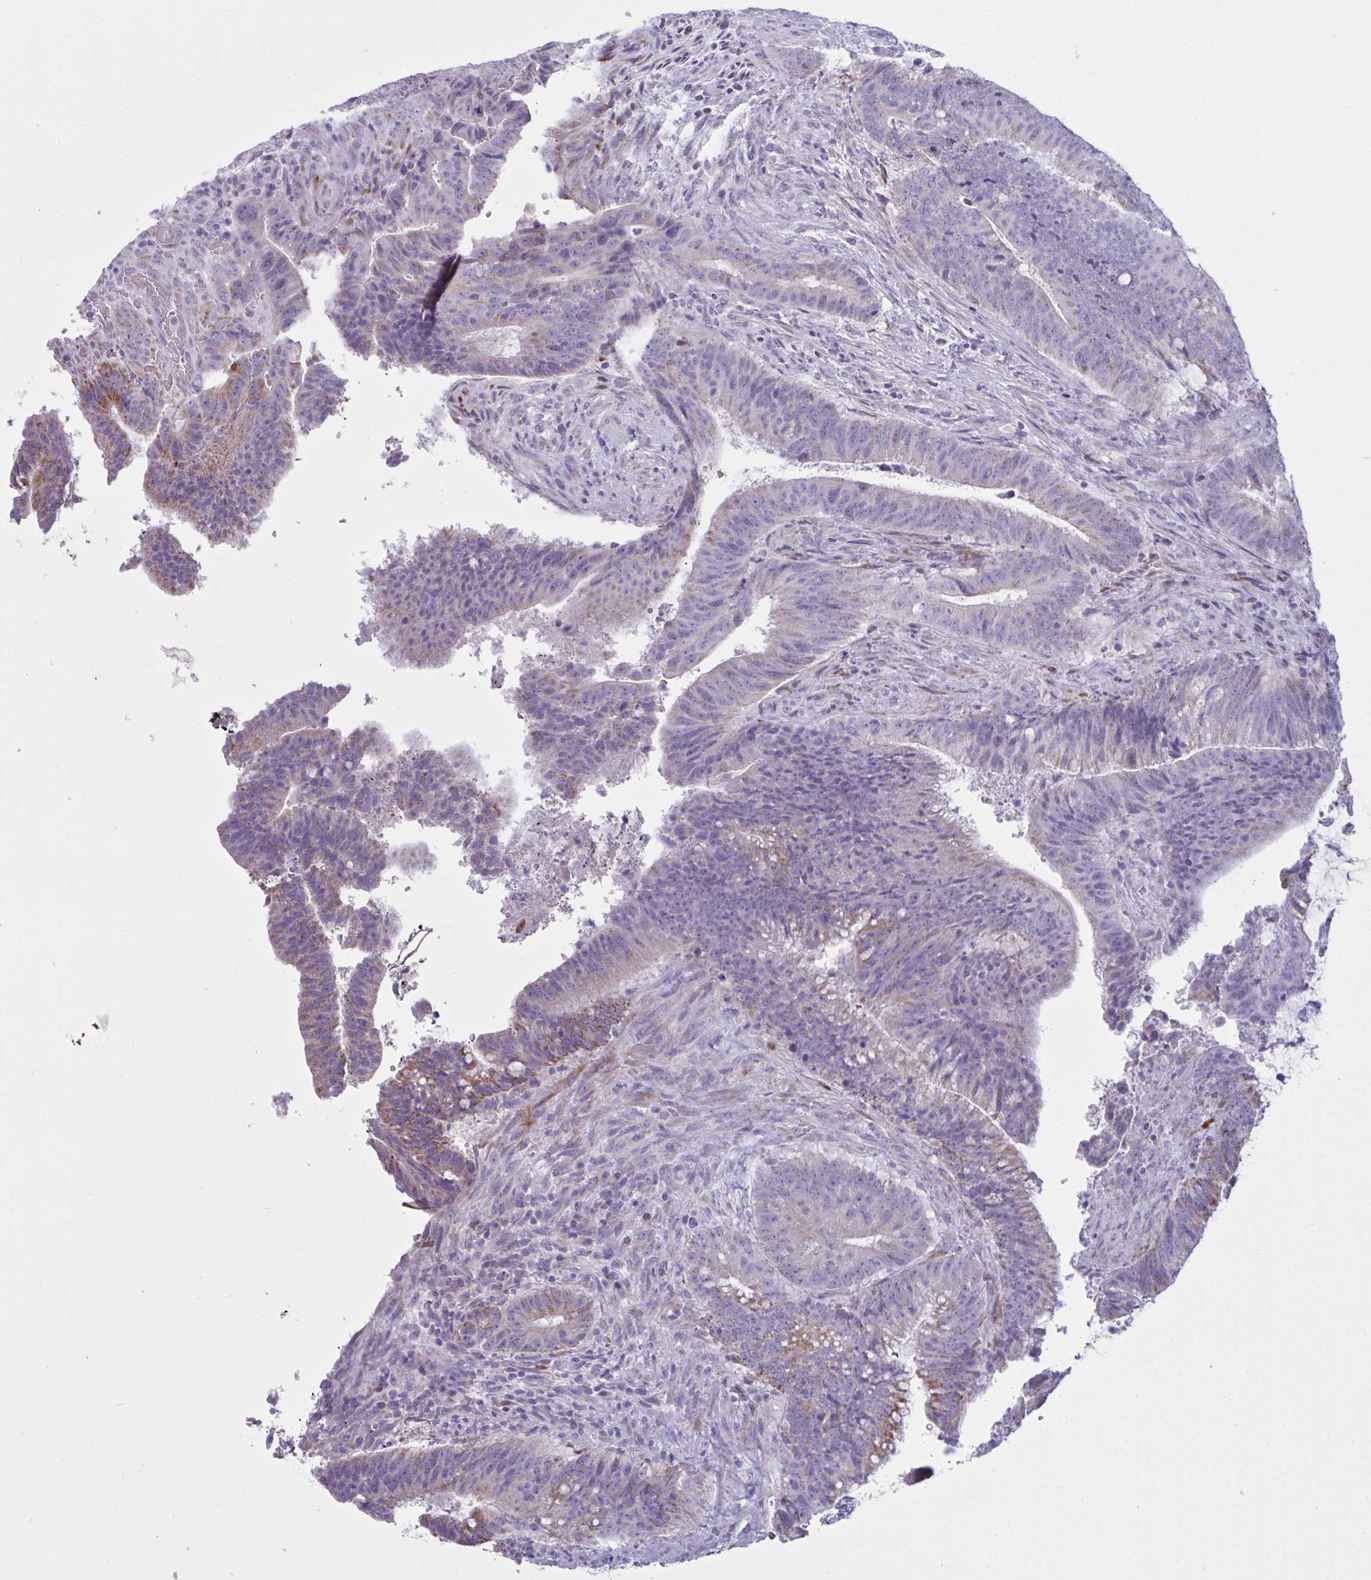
{"staining": {"intensity": "moderate", "quantity": "25%-75%", "location": "cytoplasmic/membranous"}, "tissue": "colorectal cancer", "cell_type": "Tumor cells", "image_type": "cancer", "snomed": [{"axis": "morphology", "description": "Adenocarcinoma, NOS"}, {"axis": "topography", "description": "Colon"}], "caption": "An image of adenocarcinoma (colorectal) stained for a protein reveals moderate cytoplasmic/membranous brown staining in tumor cells. (Brightfield microscopy of DAB IHC at high magnification).", "gene": "BBS1", "patient": {"sex": "female", "age": 43}}